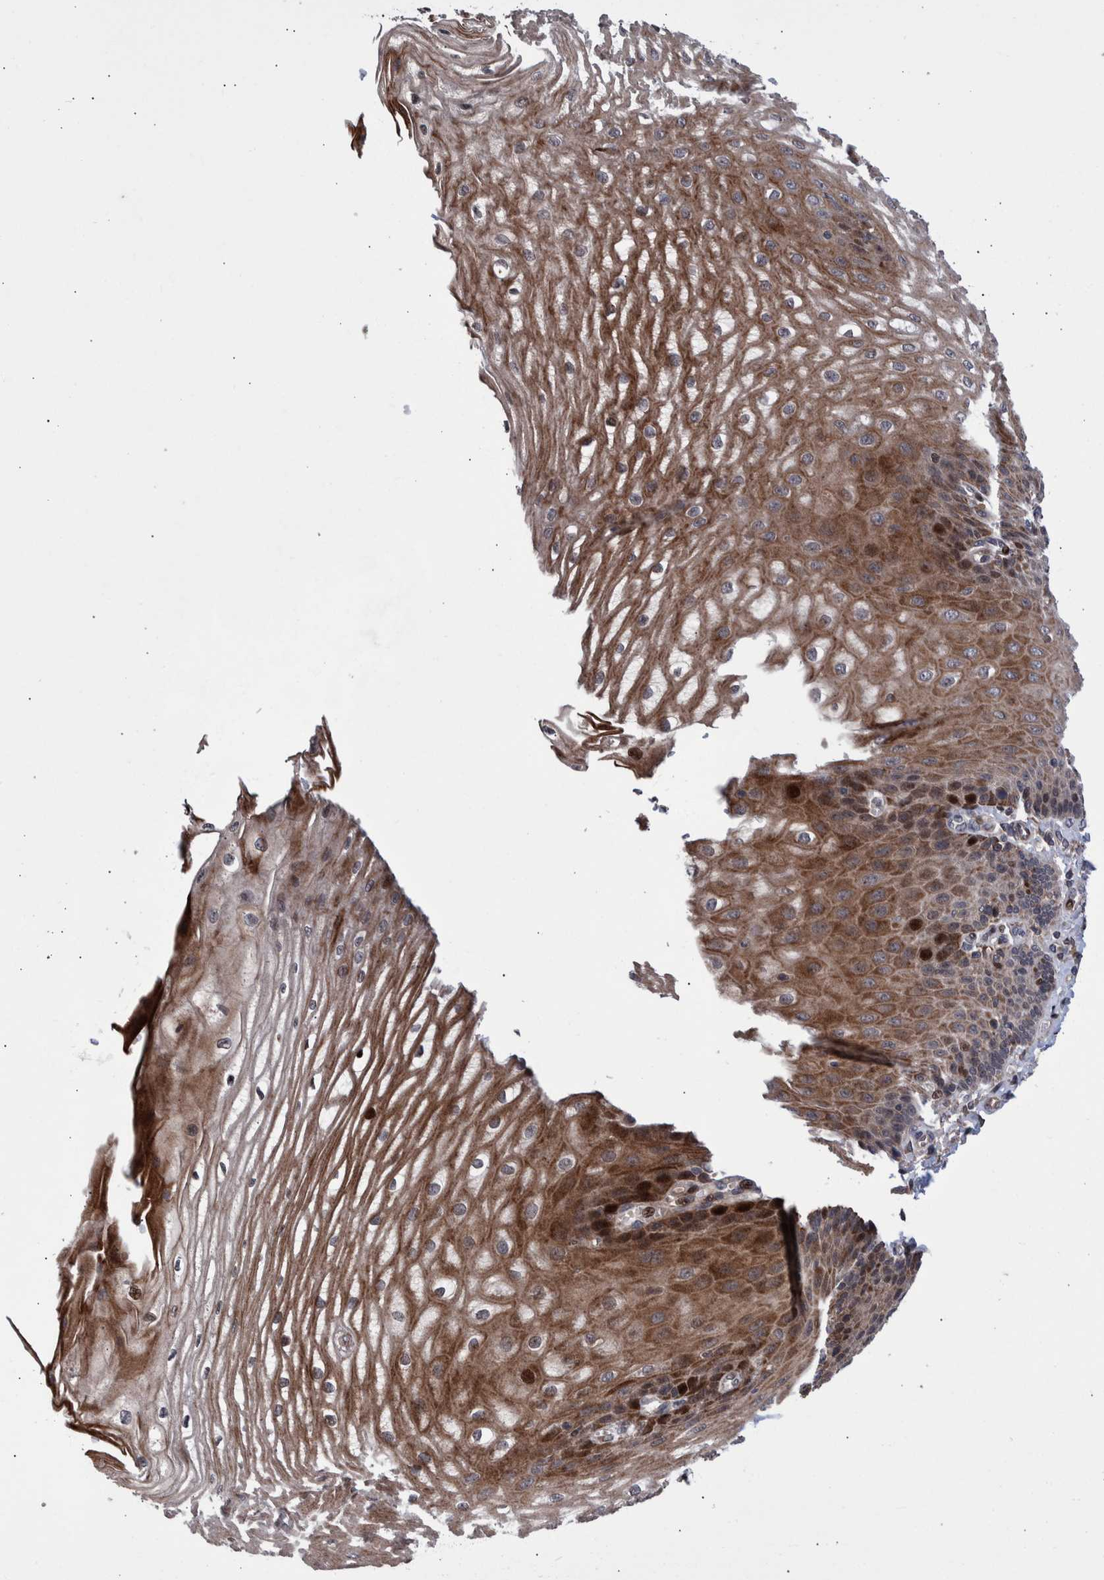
{"staining": {"intensity": "strong", "quantity": ">75%", "location": "cytoplasmic/membranous,nuclear"}, "tissue": "esophagus", "cell_type": "Squamous epithelial cells", "image_type": "normal", "snomed": [{"axis": "morphology", "description": "Normal tissue, NOS"}, {"axis": "topography", "description": "Esophagus"}], "caption": "High-power microscopy captured an IHC micrograph of normal esophagus, revealing strong cytoplasmic/membranous,nuclear expression in about >75% of squamous epithelial cells. The protein is stained brown, and the nuclei are stained in blue (DAB IHC with brightfield microscopy, high magnification).", "gene": "SHISA6", "patient": {"sex": "male", "age": 54}}